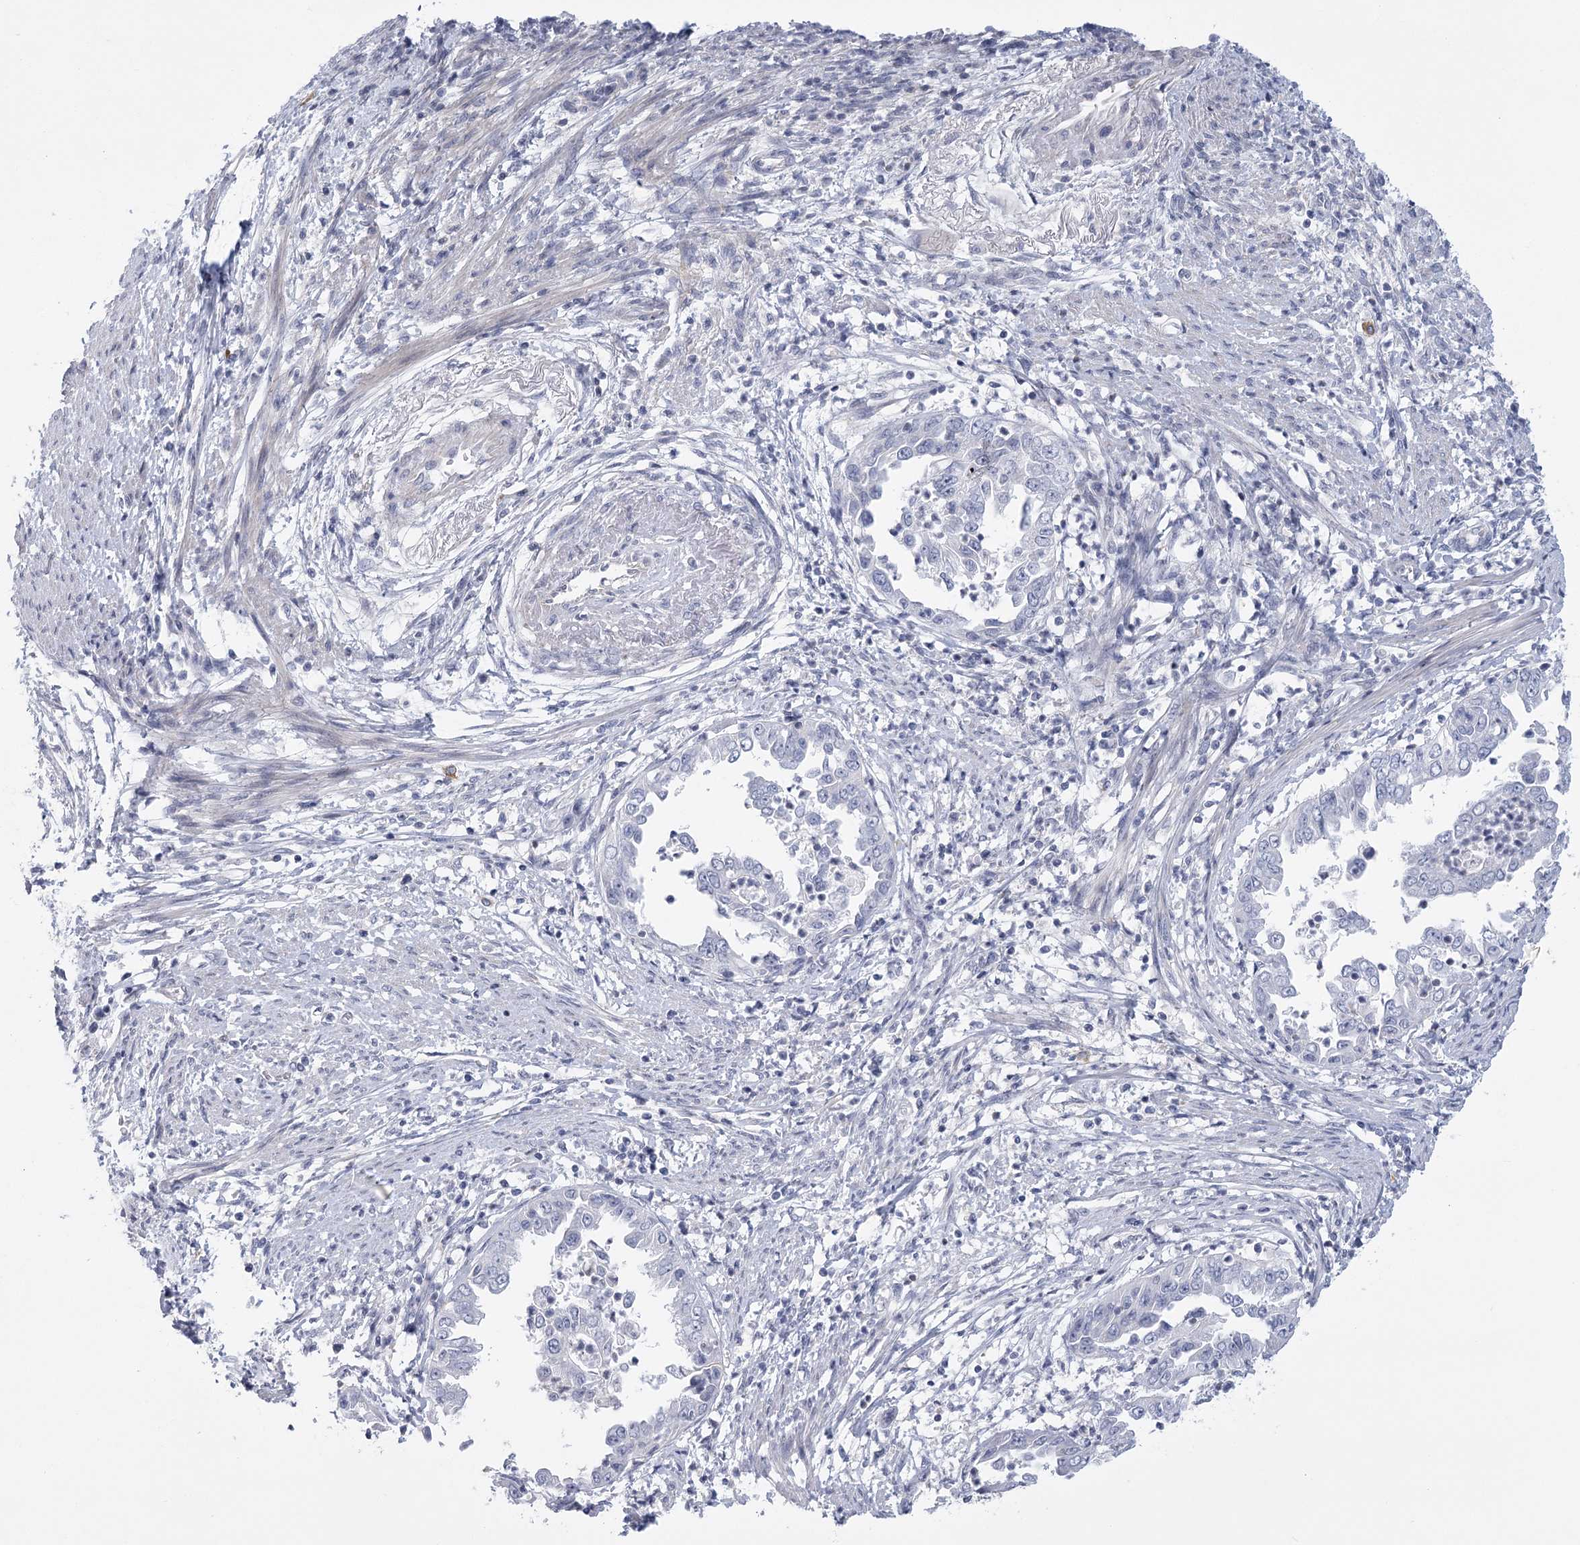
{"staining": {"intensity": "negative", "quantity": "none", "location": "none"}, "tissue": "endometrial cancer", "cell_type": "Tumor cells", "image_type": "cancer", "snomed": [{"axis": "morphology", "description": "Adenocarcinoma, NOS"}, {"axis": "topography", "description": "Endometrium"}], "caption": "IHC image of neoplastic tissue: human endometrial cancer (adenocarcinoma) stained with DAB shows no significant protein staining in tumor cells.", "gene": "FAM76B", "patient": {"sex": "female", "age": 85}}